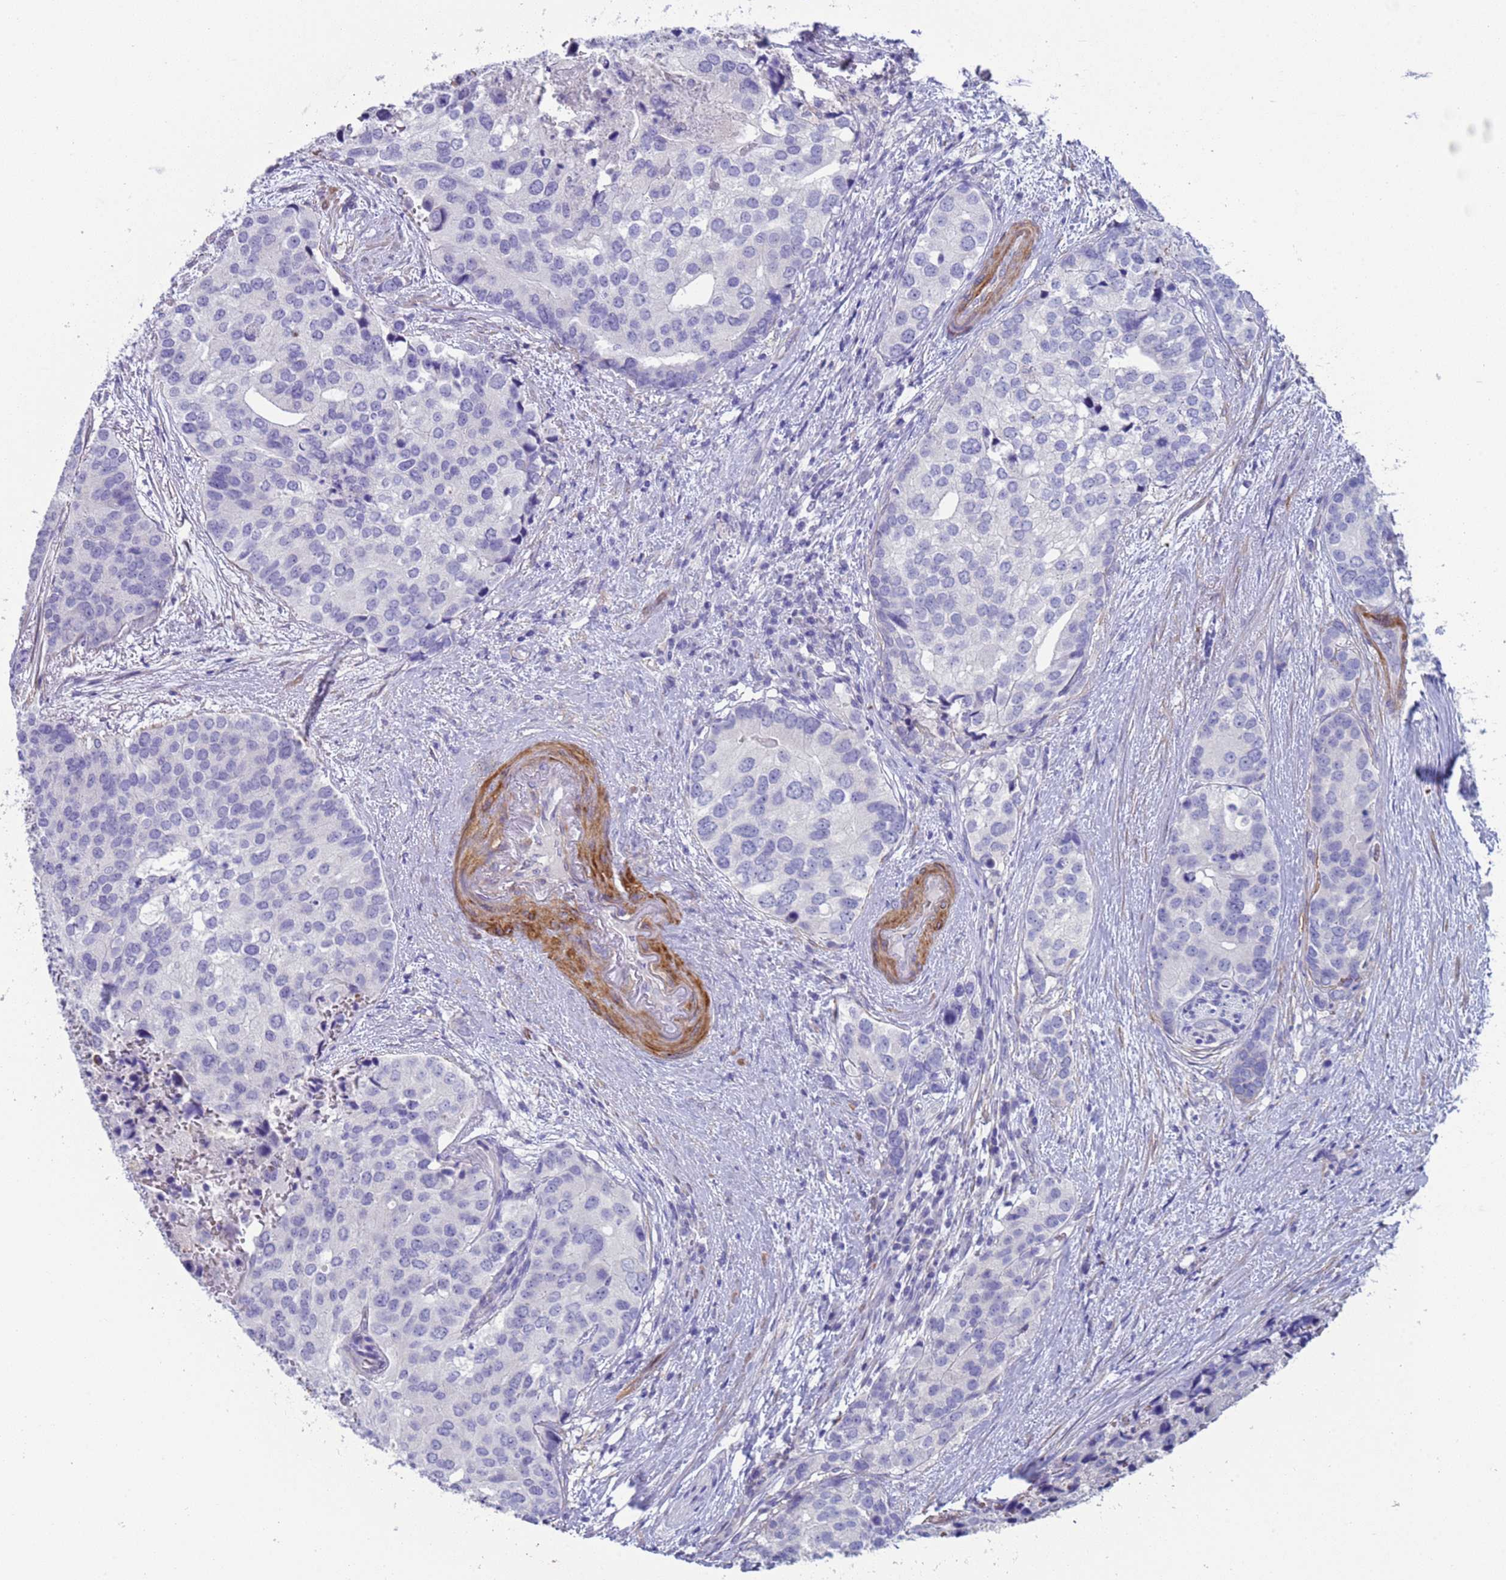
{"staining": {"intensity": "negative", "quantity": "none", "location": "none"}, "tissue": "prostate cancer", "cell_type": "Tumor cells", "image_type": "cancer", "snomed": [{"axis": "morphology", "description": "Adenocarcinoma, High grade"}, {"axis": "topography", "description": "Prostate"}], "caption": "A histopathology image of prostate cancer stained for a protein demonstrates no brown staining in tumor cells.", "gene": "KBTBD3", "patient": {"sex": "male", "age": 62}}